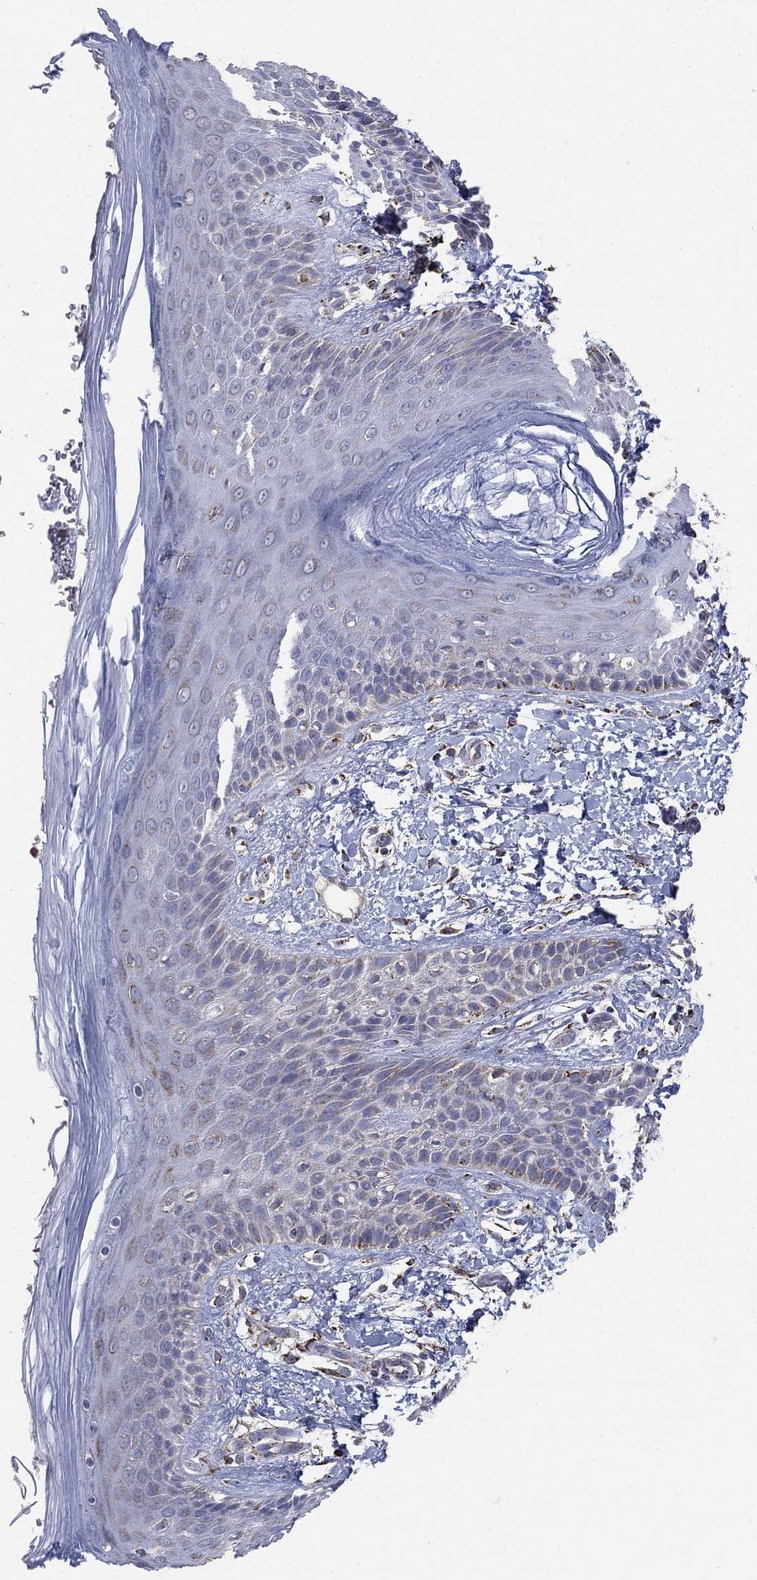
{"staining": {"intensity": "moderate", "quantity": "<25%", "location": "cytoplasmic/membranous"}, "tissue": "skin", "cell_type": "Epidermal cells", "image_type": "normal", "snomed": [{"axis": "morphology", "description": "Normal tissue, NOS"}, {"axis": "topography", "description": "Anal"}], "caption": "Epidermal cells demonstrate low levels of moderate cytoplasmic/membranous staining in about <25% of cells in normal skin.", "gene": "PNPLA2", "patient": {"sex": "male", "age": 36}}